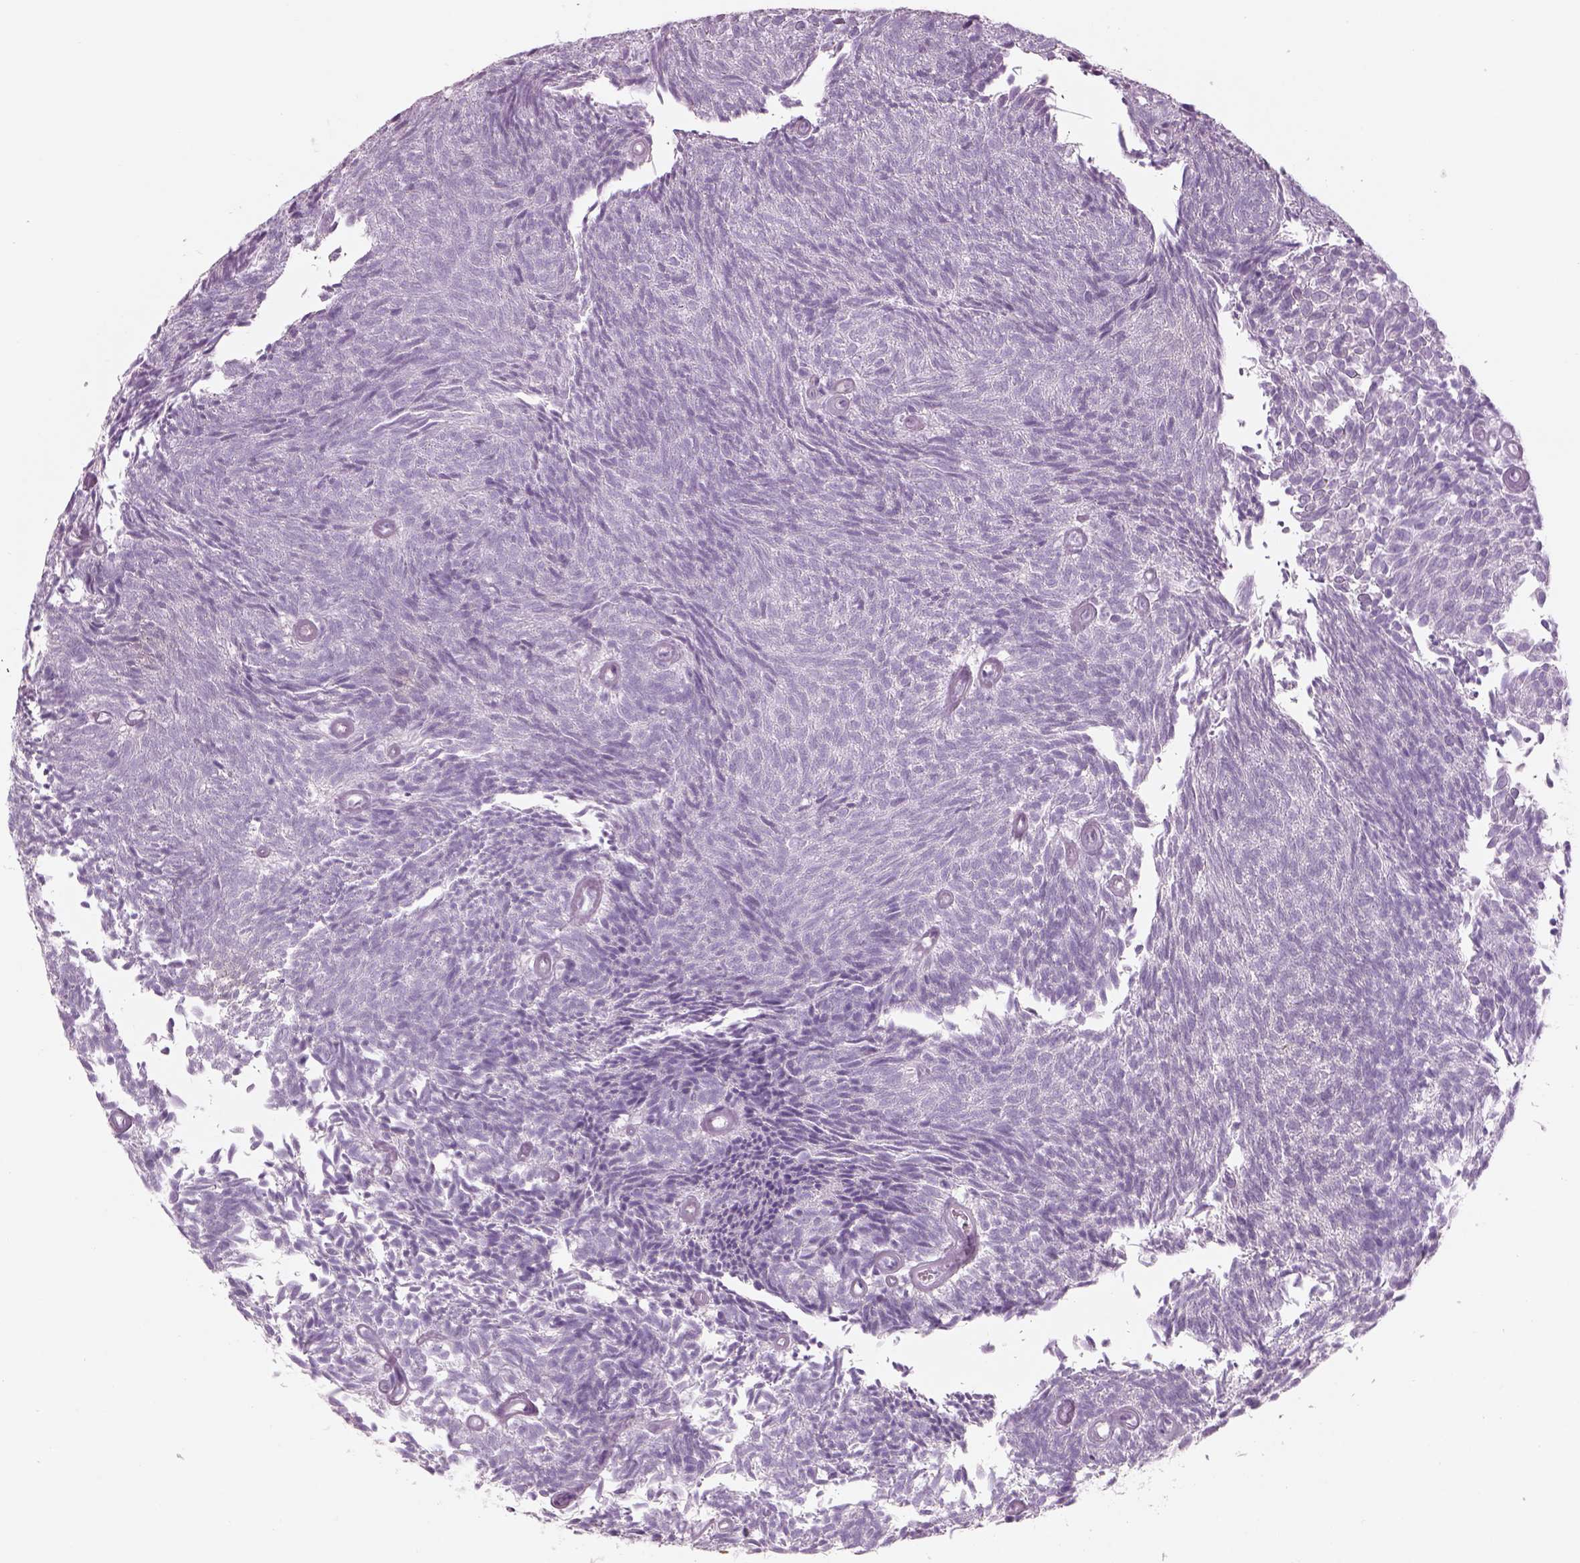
{"staining": {"intensity": "negative", "quantity": "none", "location": "none"}, "tissue": "urothelial cancer", "cell_type": "Tumor cells", "image_type": "cancer", "snomed": [{"axis": "morphology", "description": "Urothelial carcinoma, Low grade"}, {"axis": "topography", "description": "Urinary bladder"}], "caption": "Immunohistochemistry image of neoplastic tissue: urothelial cancer stained with DAB (3,3'-diaminobenzidine) shows no significant protein positivity in tumor cells.", "gene": "GAS2L2", "patient": {"sex": "male", "age": 77}}